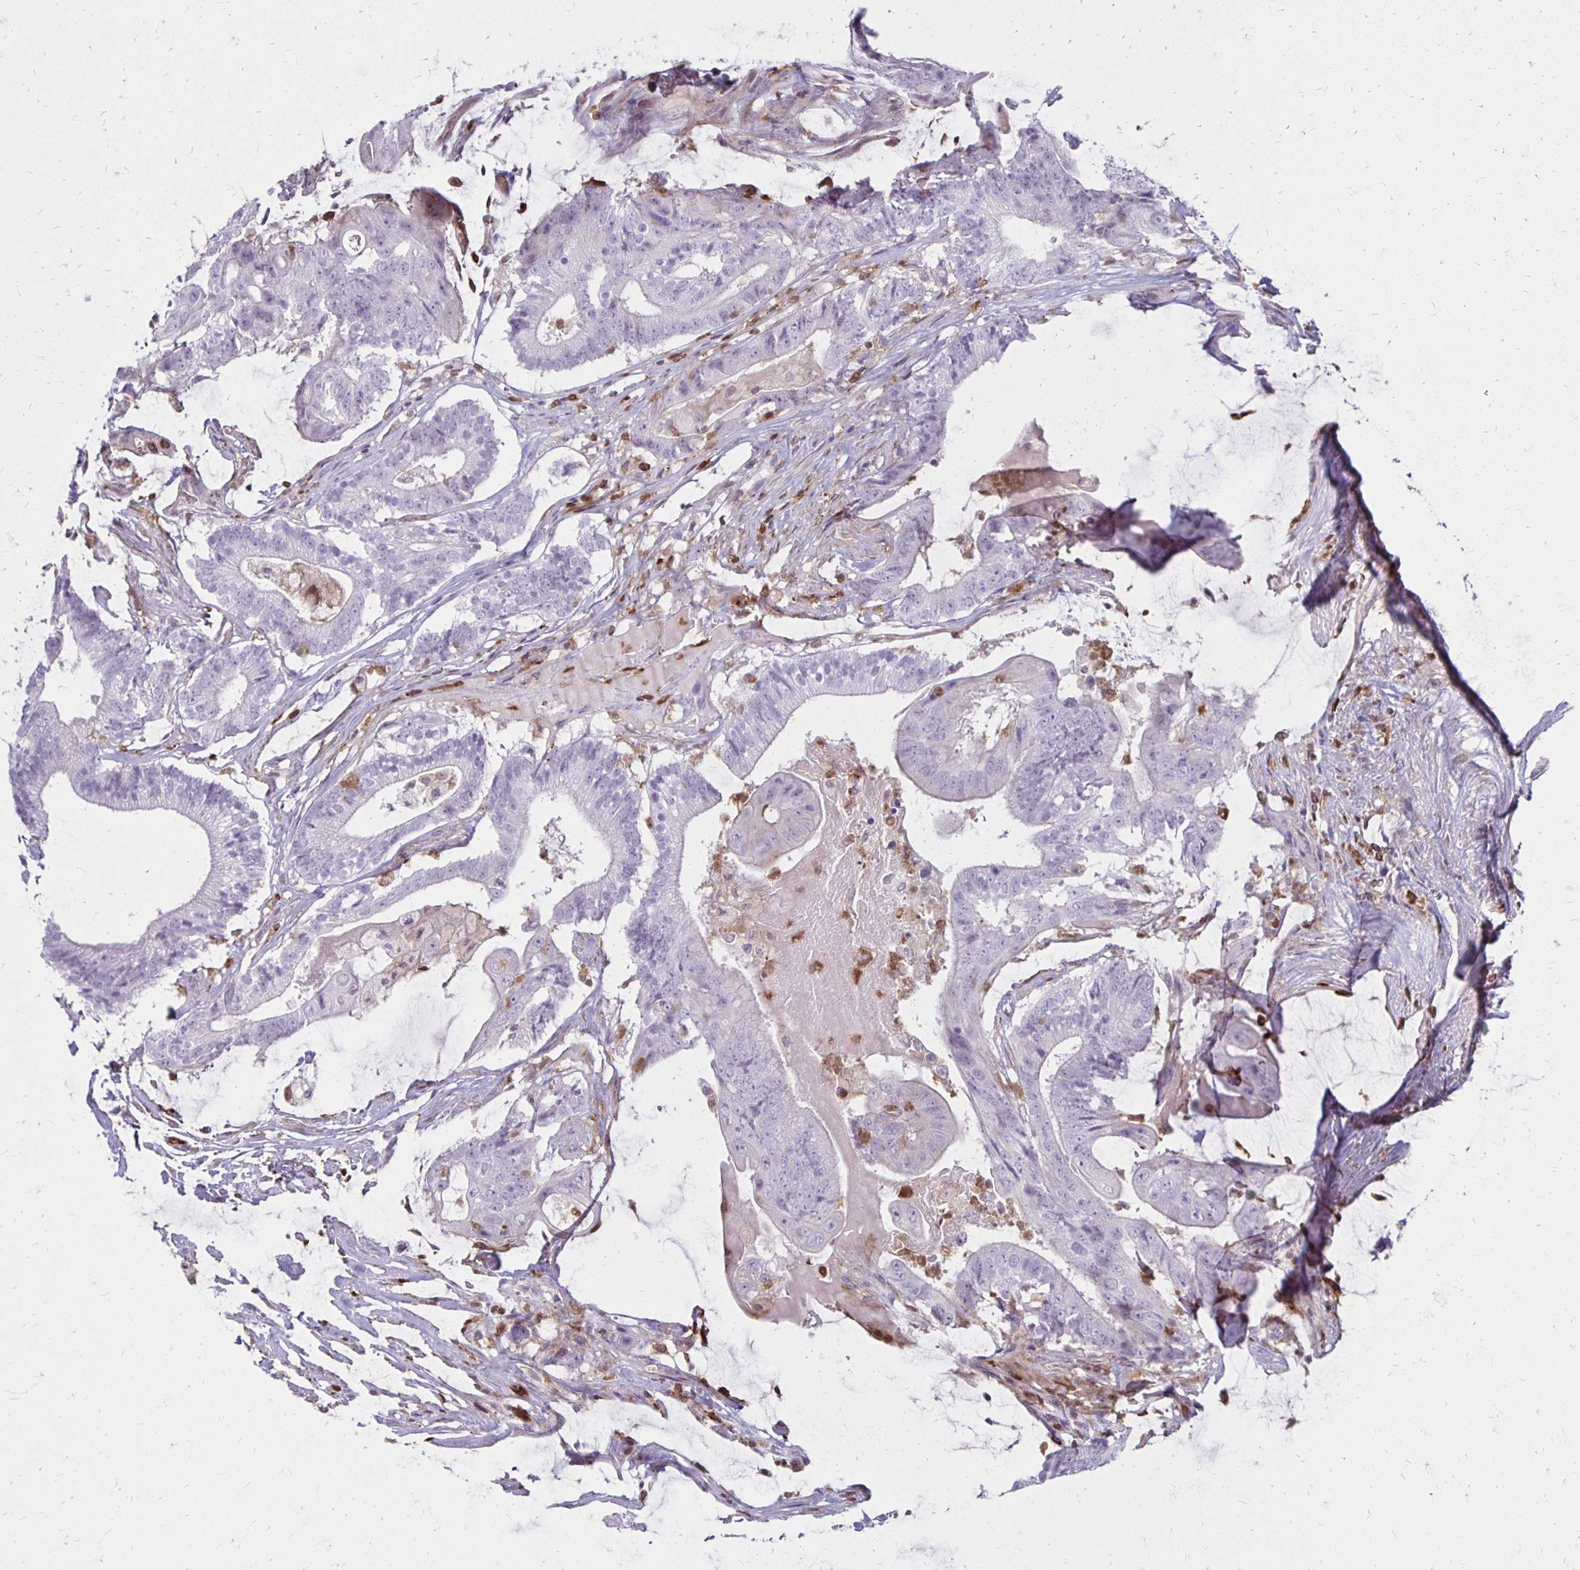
{"staining": {"intensity": "negative", "quantity": "none", "location": "none"}, "tissue": "colorectal cancer", "cell_type": "Tumor cells", "image_type": "cancer", "snomed": [{"axis": "morphology", "description": "Adenocarcinoma, NOS"}, {"axis": "topography", "description": "Colon"}], "caption": "Tumor cells show no significant expression in adenocarcinoma (colorectal).", "gene": "CCL21", "patient": {"sex": "female", "age": 43}}